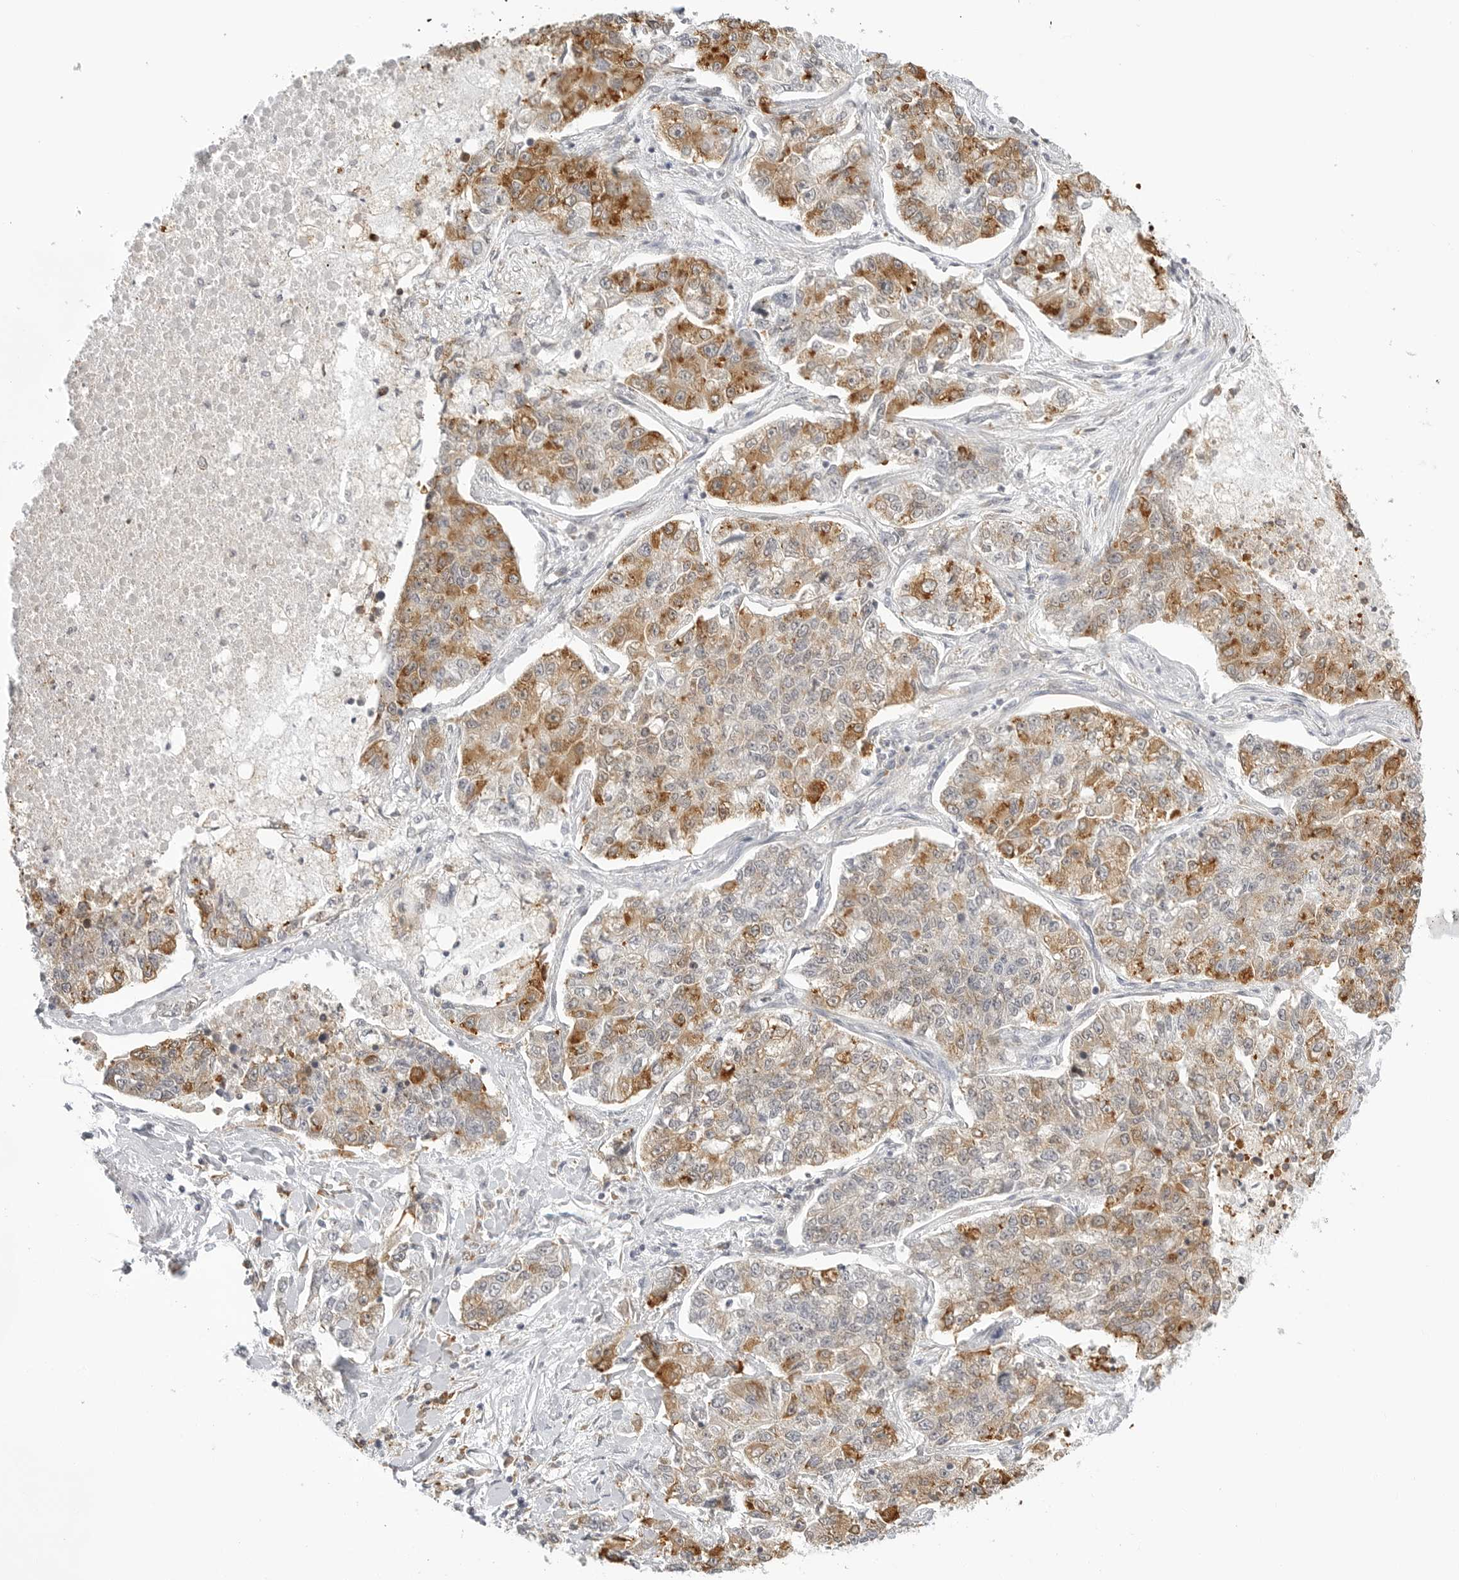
{"staining": {"intensity": "moderate", "quantity": "25%-75%", "location": "cytoplasmic/membranous"}, "tissue": "lung cancer", "cell_type": "Tumor cells", "image_type": "cancer", "snomed": [{"axis": "morphology", "description": "Adenocarcinoma, NOS"}, {"axis": "topography", "description": "Lung"}], "caption": "Lung adenocarcinoma stained with DAB immunohistochemistry displays medium levels of moderate cytoplasmic/membranous expression in about 25%-75% of tumor cells.", "gene": "THEM4", "patient": {"sex": "male", "age": 49}}